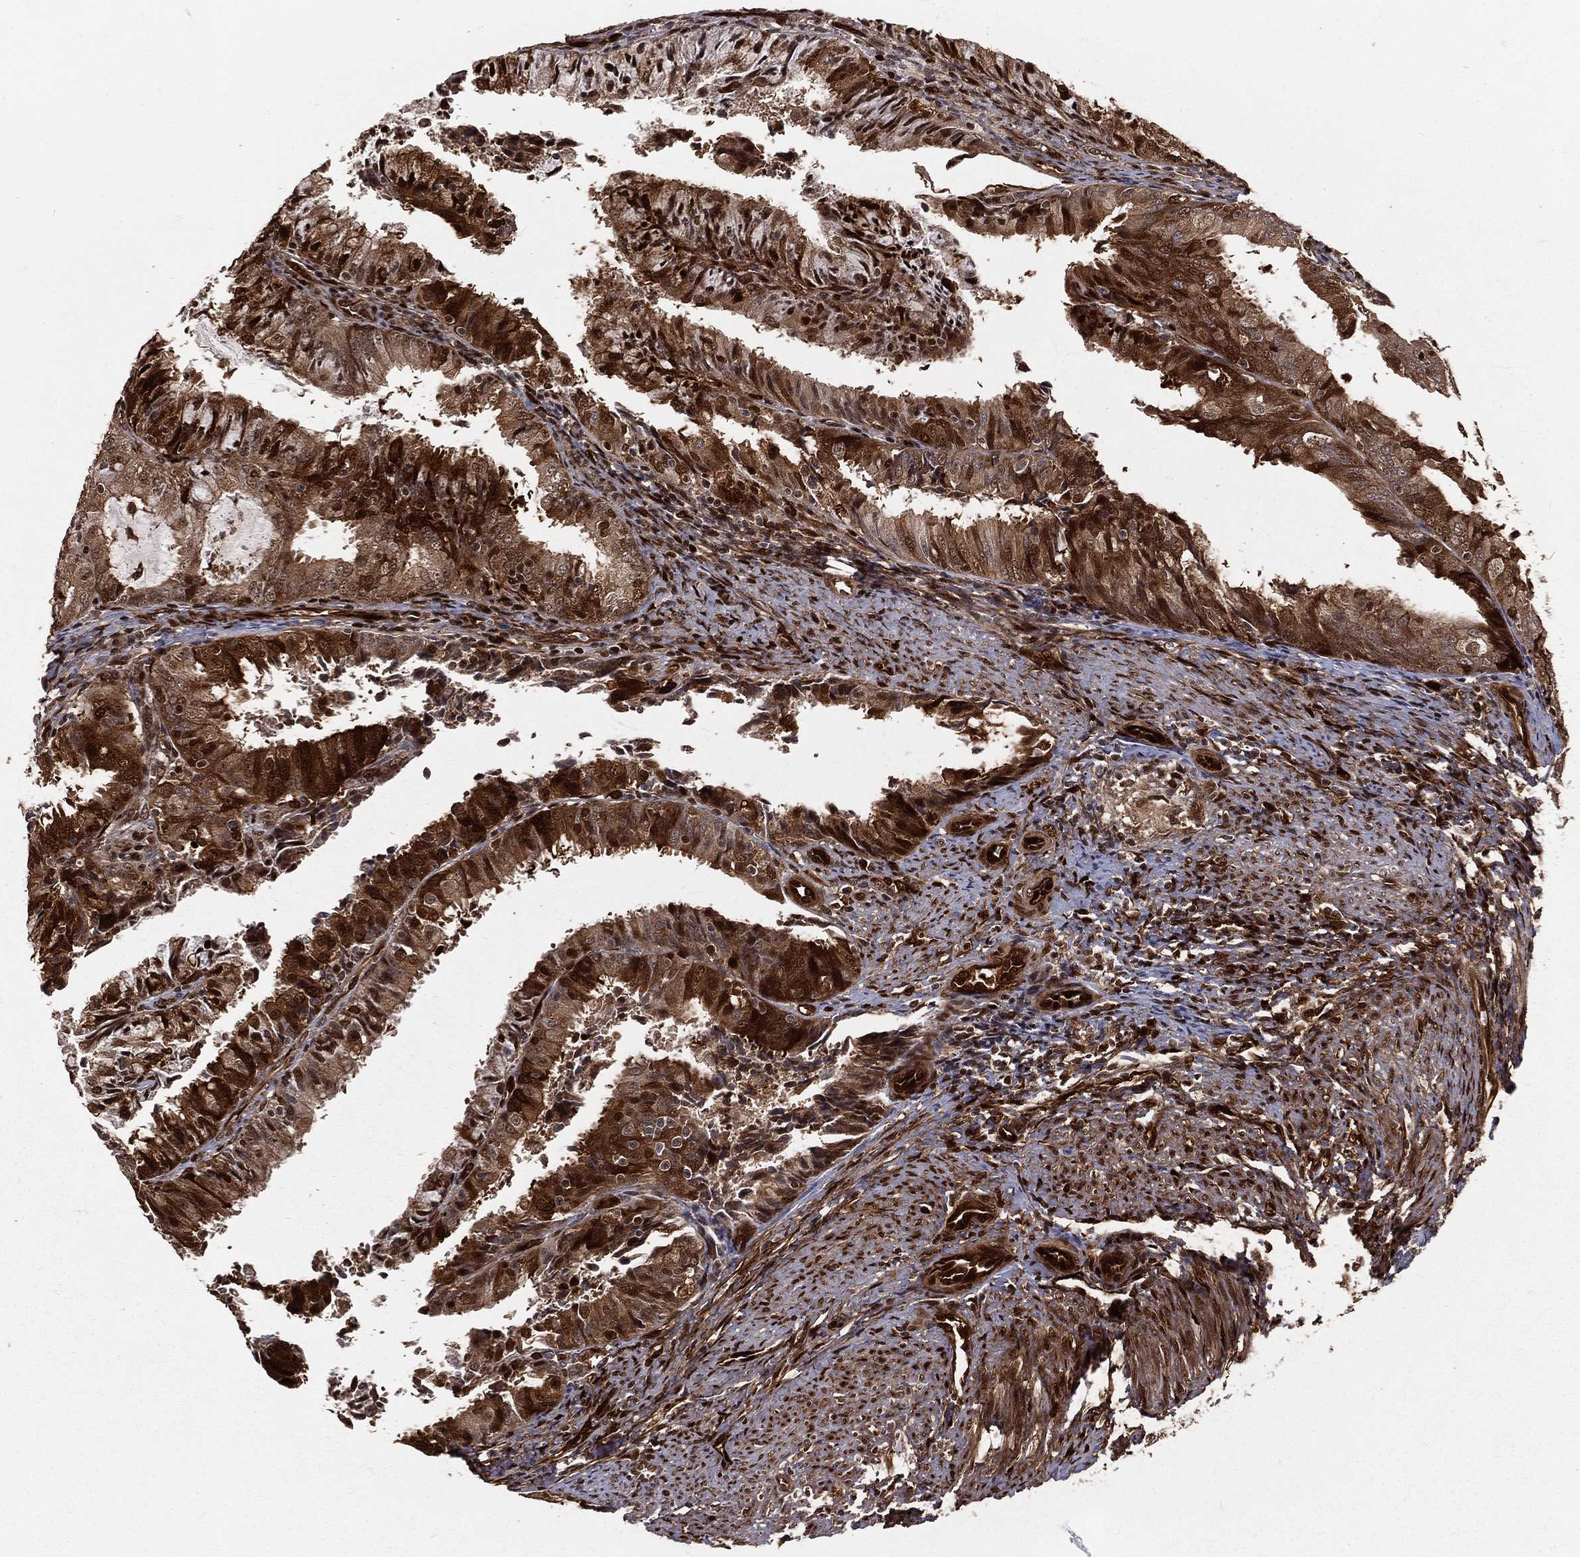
{"staining": {"intensity": "strong", "quantity": "25%-75%", "location": "cytoplasmic/membranous,nuclear"}, "tissue": "endometrial cancer", "cell_type": "Tumor cells", "image_type": "cancer", "snomed": [{"axis": "morphology", "description": "Adenocarcinoma, NOS"}, {"axis": "topography", "description": "Endometrium"}], "caption": "Protein staining exhibits strong cytoplasmic/membranous and nuclear staining in about 25%-75% of tumor cells in adenocarcinoma (endometrial).", "gene": "MAPK1", "patient": {"sex": "female", "age": 57}}